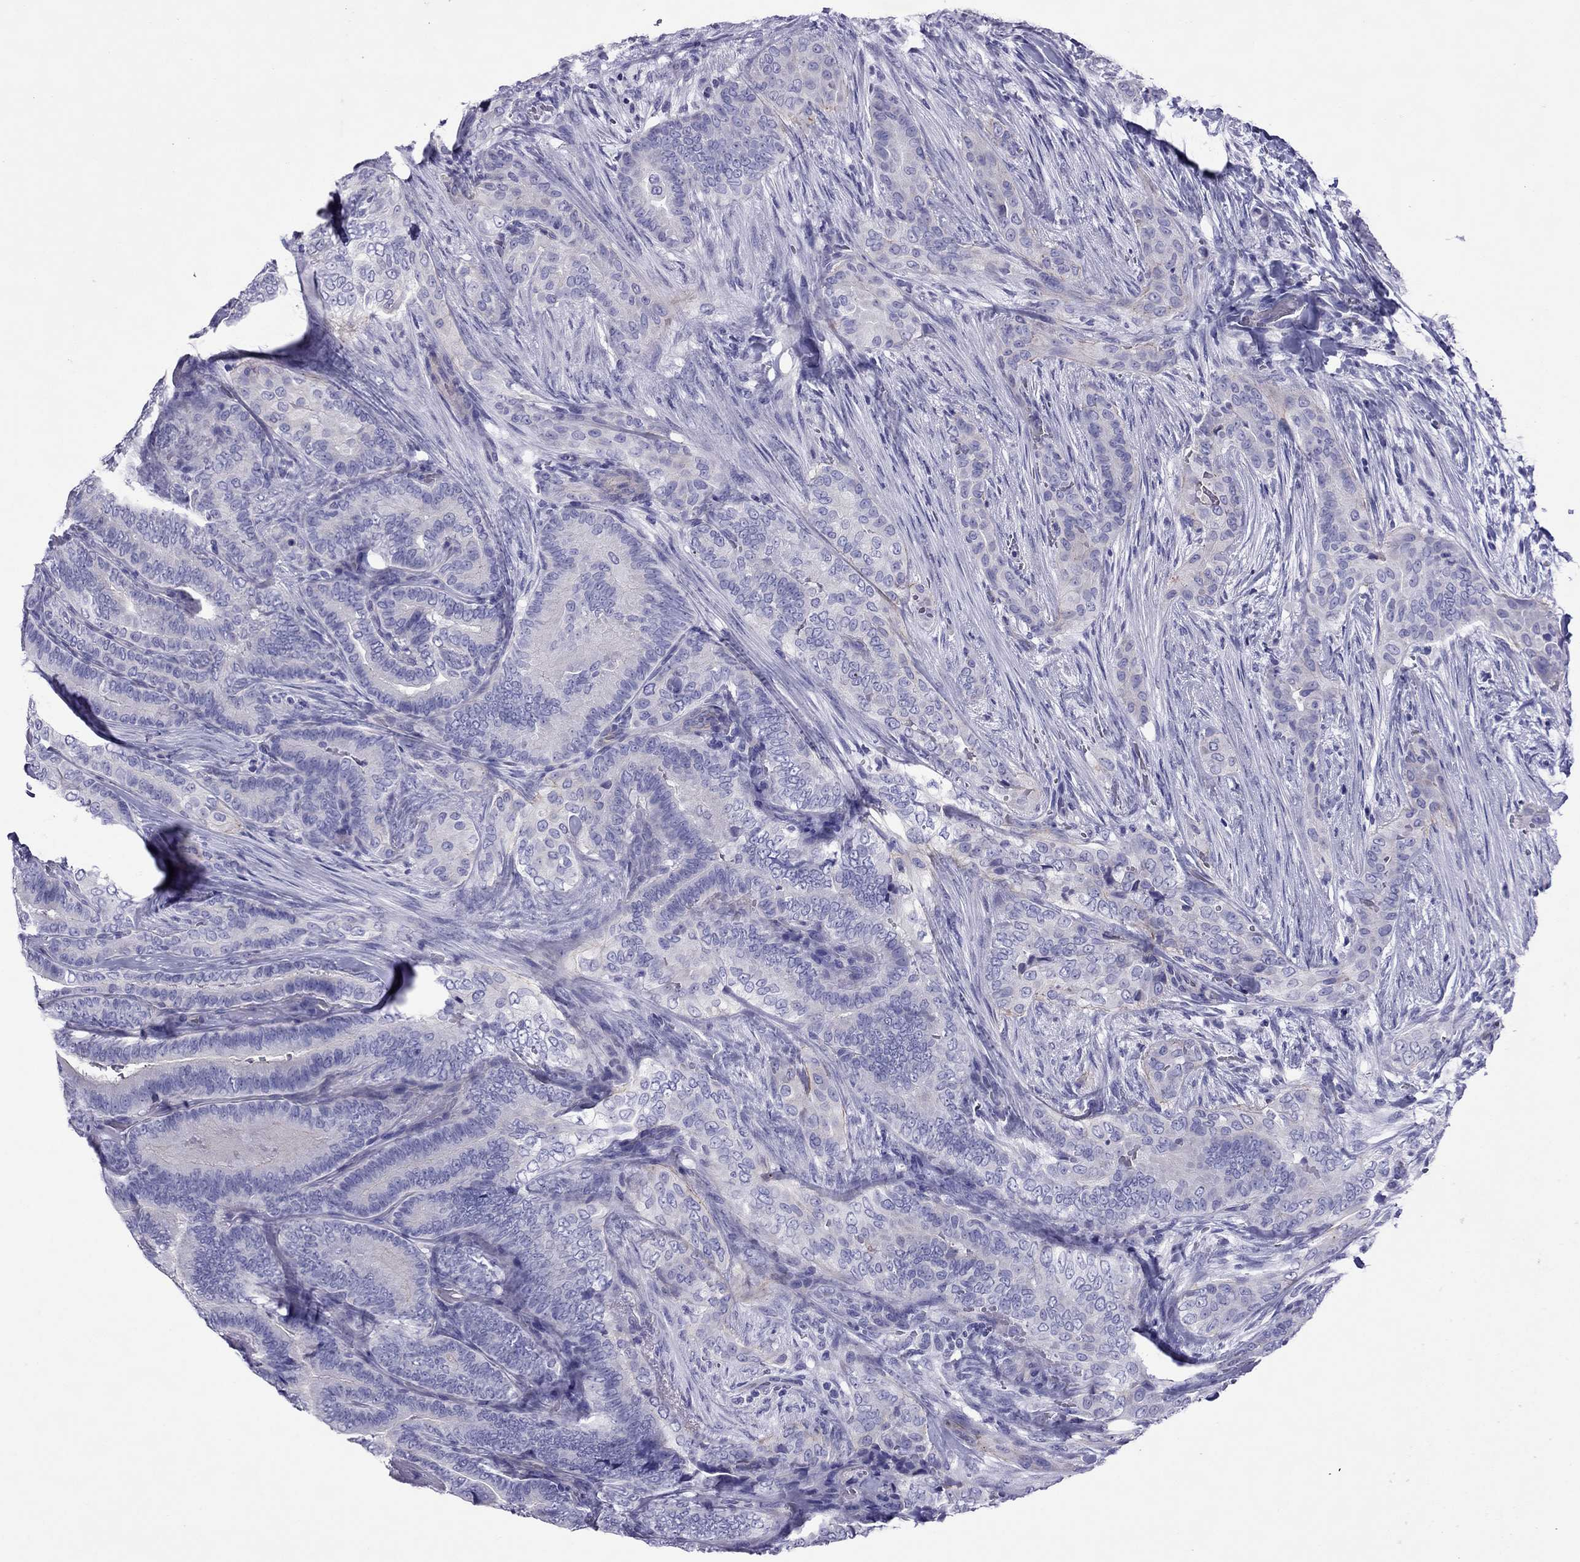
{"staining": {"intensity": "negative", "quantity": "none", "location": "none"}, "tissue": "thyroid cancer", "cell_type": "Tumor cells", "image_type": "cancer", "snomed": [{"axis": "morphology", "description": "Papillary adenocarcinoma, NOS"}, {"axis": "topography", "description": "Thyroid gland"}], "caption": "Immunohistochemistry (IHC) image of human papillary adenocarcinoma (thyroid) stained for a protein (brown), which displays no staining in tumor cells.", "gene": "MYL11", "patient": {"sex": "male", "age": 61}}